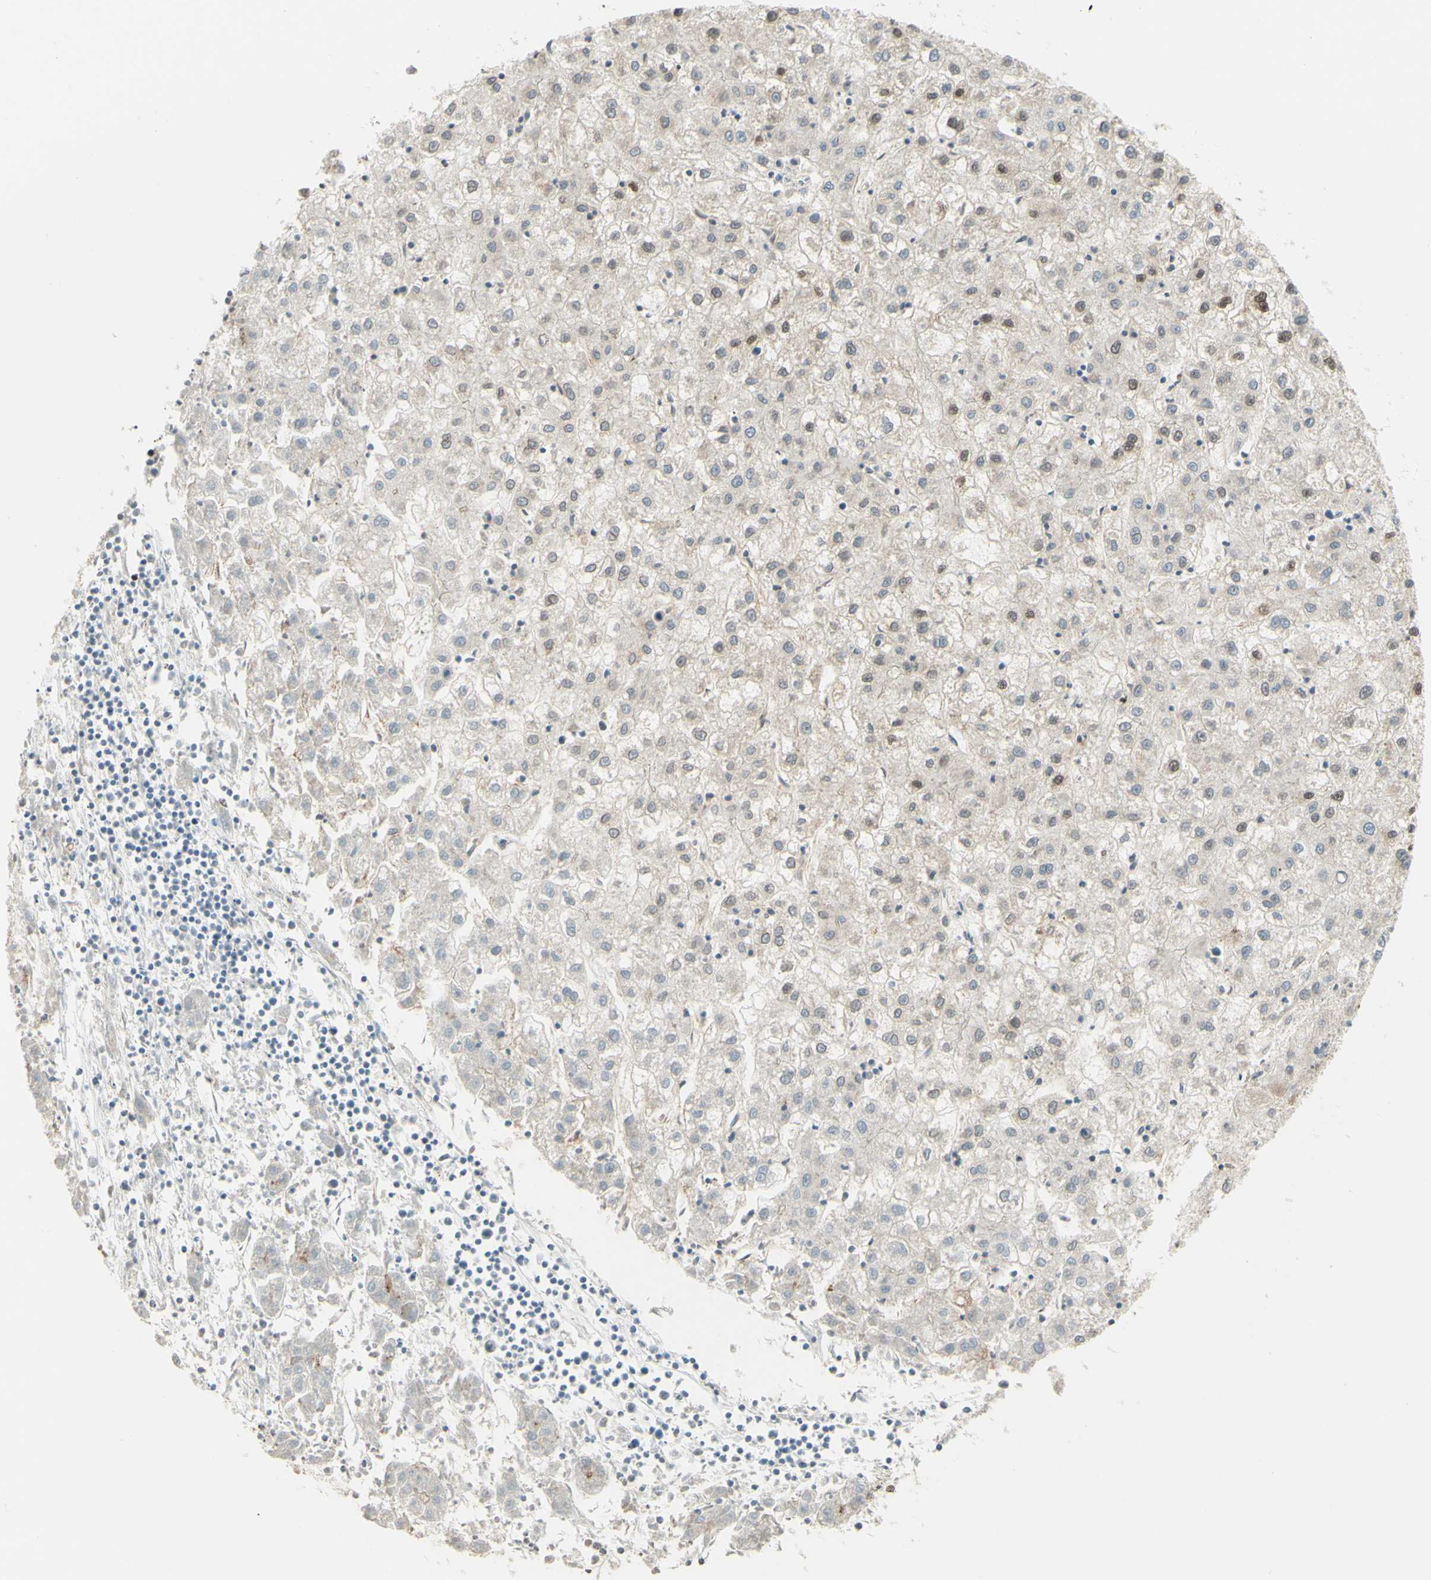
{"staining": {"intensity": "weak", "quantity": "25%-75%", "location": "cytoplasmic/membranous,nuclear"}, "tissue": "liver cancer", "cell_type": "Tumor cells", "image_type": "cancer", "snomed": [{"axis": "morphology", "description": "Carcinoma, Hepatocellular, NOS"}, {"axis": "topography", "description": "Liver"}], "caption": "An image showing weak cytoplasmic/membranous and nuclear staining in approximately 25%-75% of tumor cells in liver hepatocellular carcinoma, as visualized by brown immunohistochemical staining.", "gene": "CDKL5", "patient": {"sex": "male", "age": 72}}